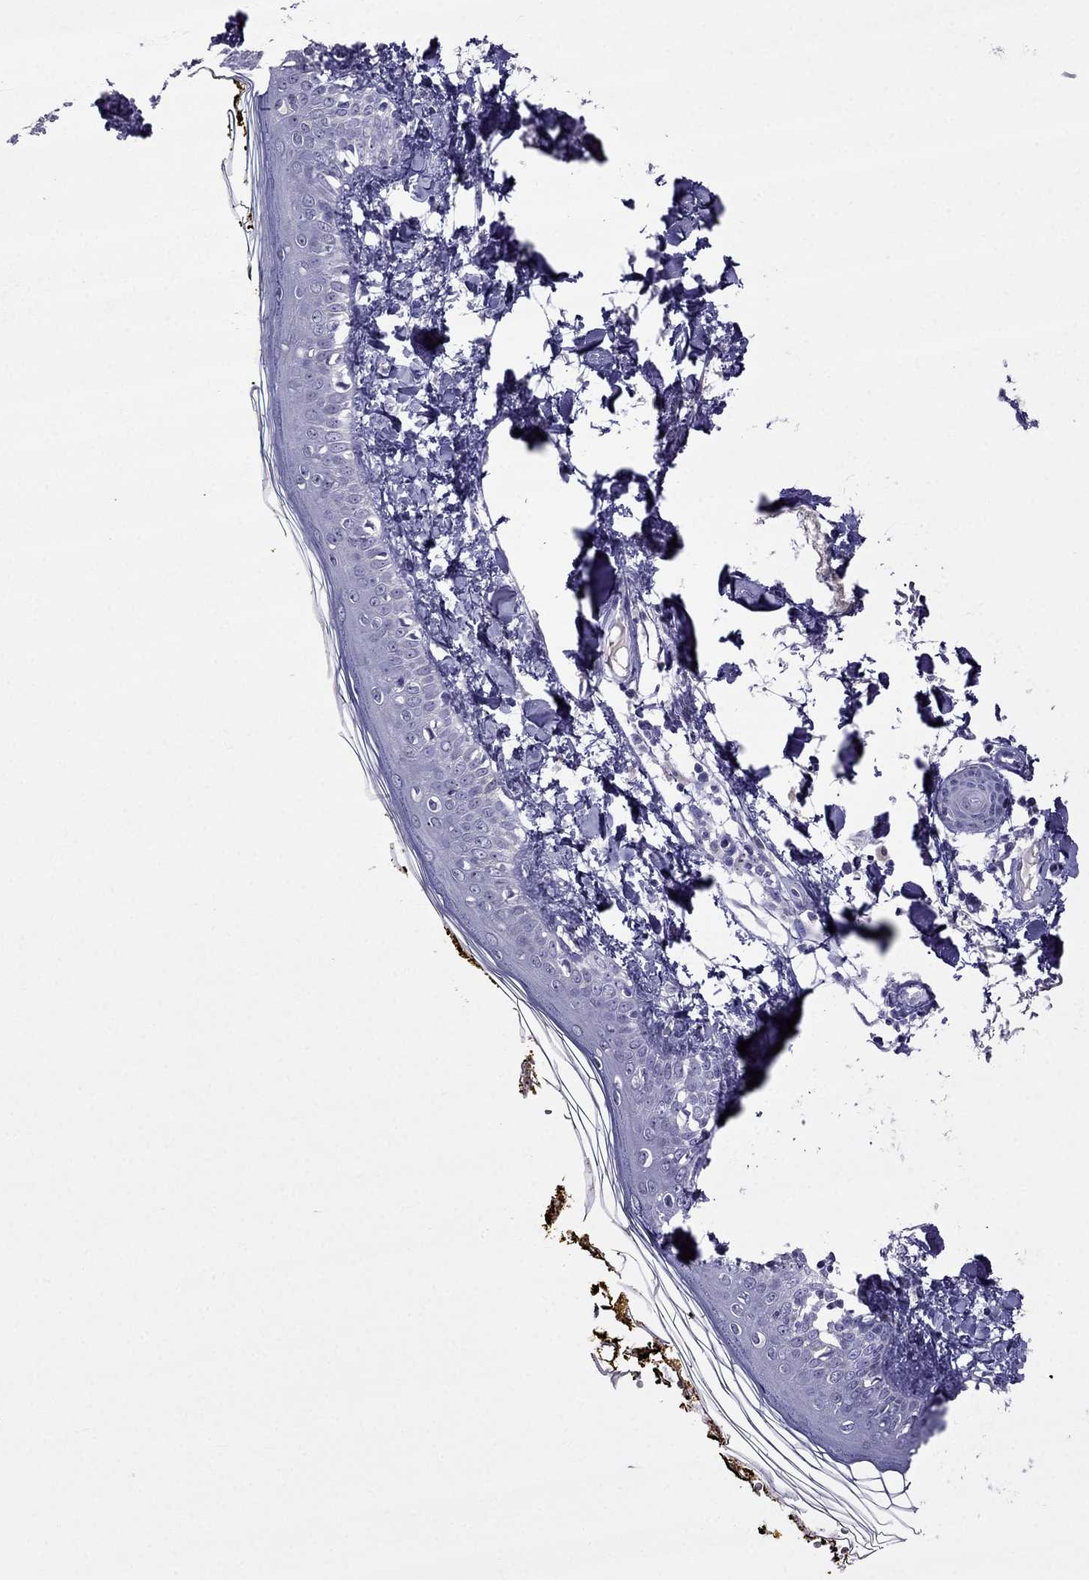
{"staining": {"intensity": "negative", "quantity": "none", "location": "none"}, "tissue": "skin", "cell_type": "Fibroblasts", "image_type": "normal", "snomed": [{"axis": "morphology", "description": "Normal tissue, NOS"}, {"axis": "topography", "description": "Skin"}], "caption": "Immunohistochemistry of normal skin displays no positivity in fibroblasts. (DAB immunohistochemistry, high magnification).", "gene": "SPTBN4", "patient": {"sex": "male", "age": 76}}